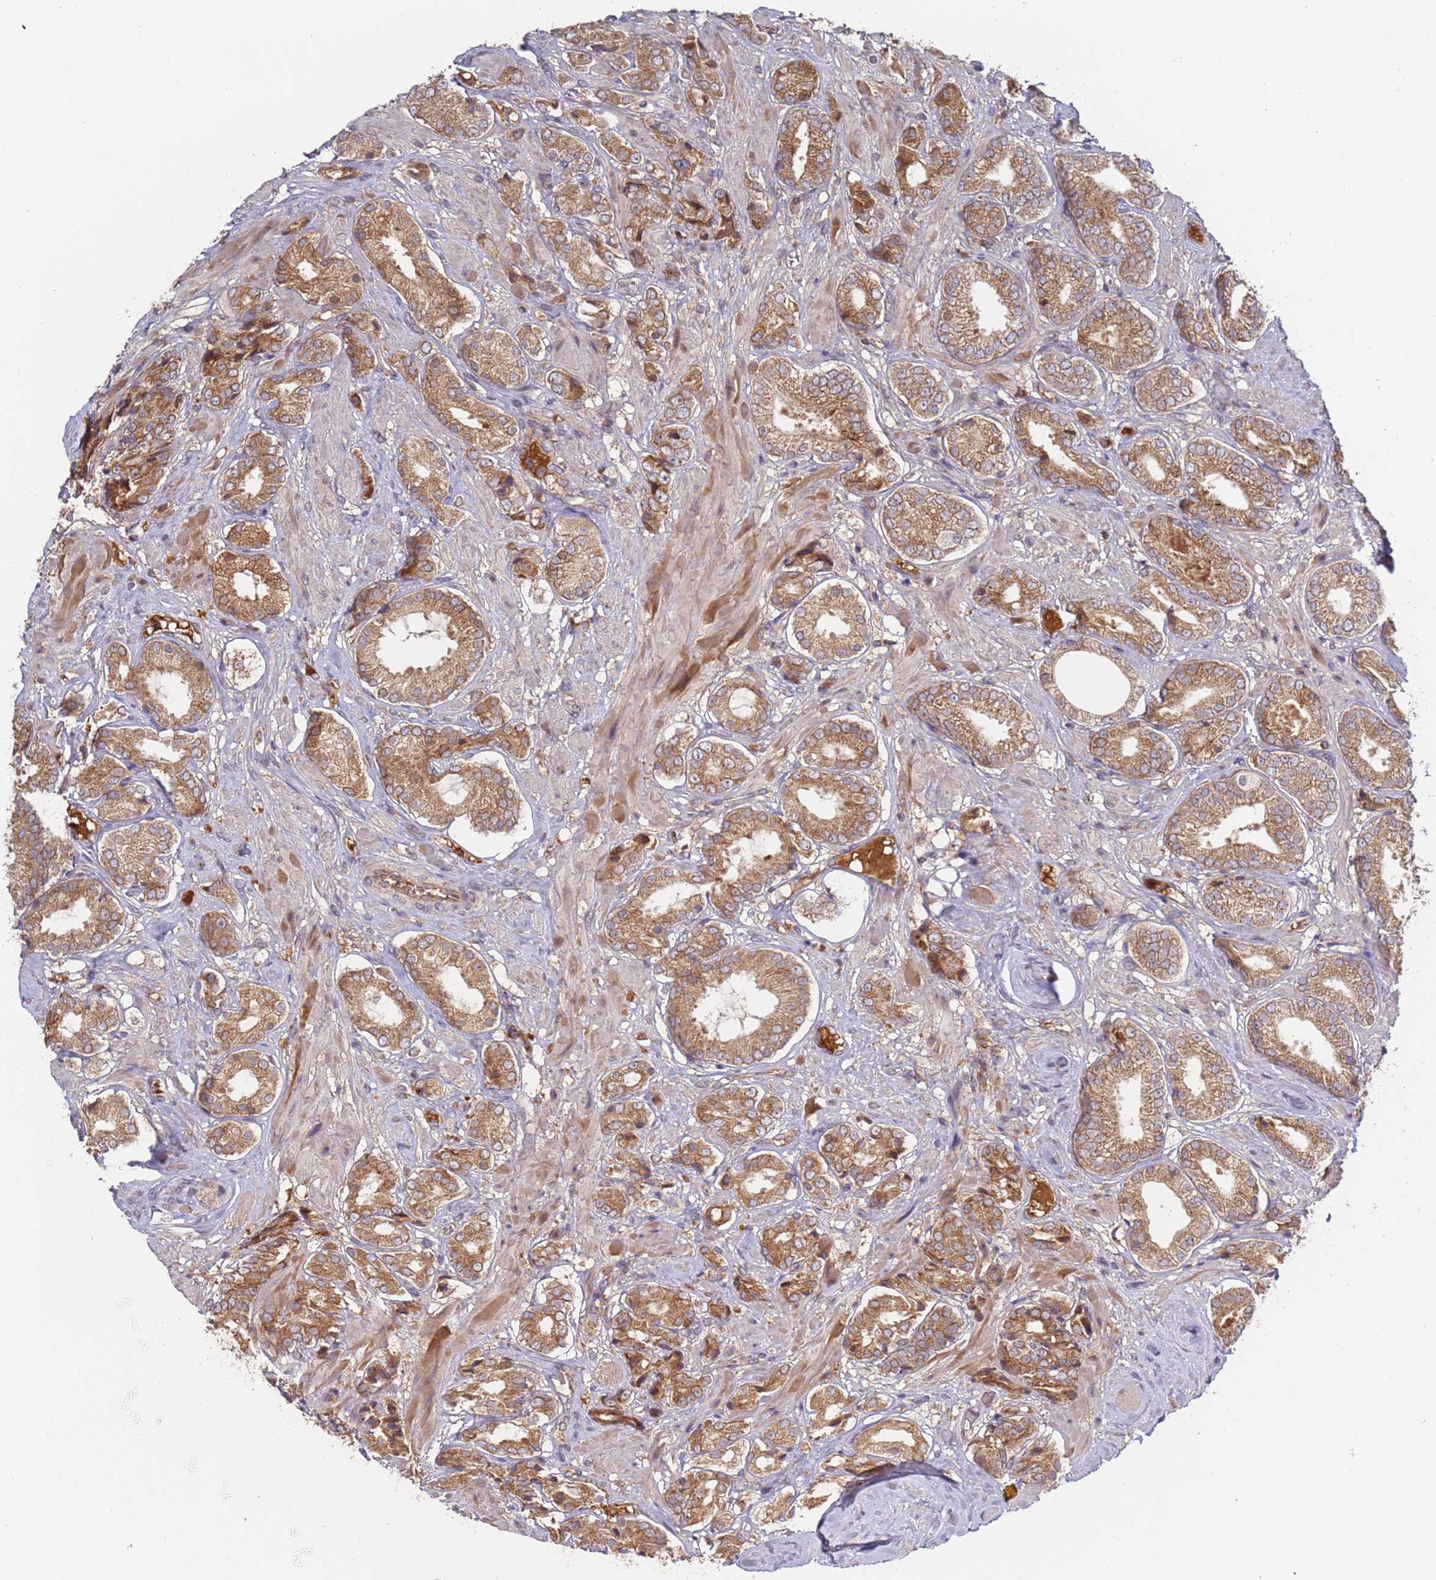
{"staining": {"intensity": "moderate", "quantity": ">75%", "location": "cytoplasmic/membranous"}, "tissue": "prostate cancer", "cell_type": "Tumor cells", "image_type": "cancer", "snomed": [{"axis": "morphology", "description": "Adenocarcinoma, High grade"}, {"axis": "topography", "description": "Prostate and seminal vesicle, NOS"}], "caption": "Human adenocarcinoma (high-grade) (prostate) stained with a protein marker exhibits moderate staining in tumor cells.", "gene": "OR5A2", "patient": {"sex": "male", "age": 64}}